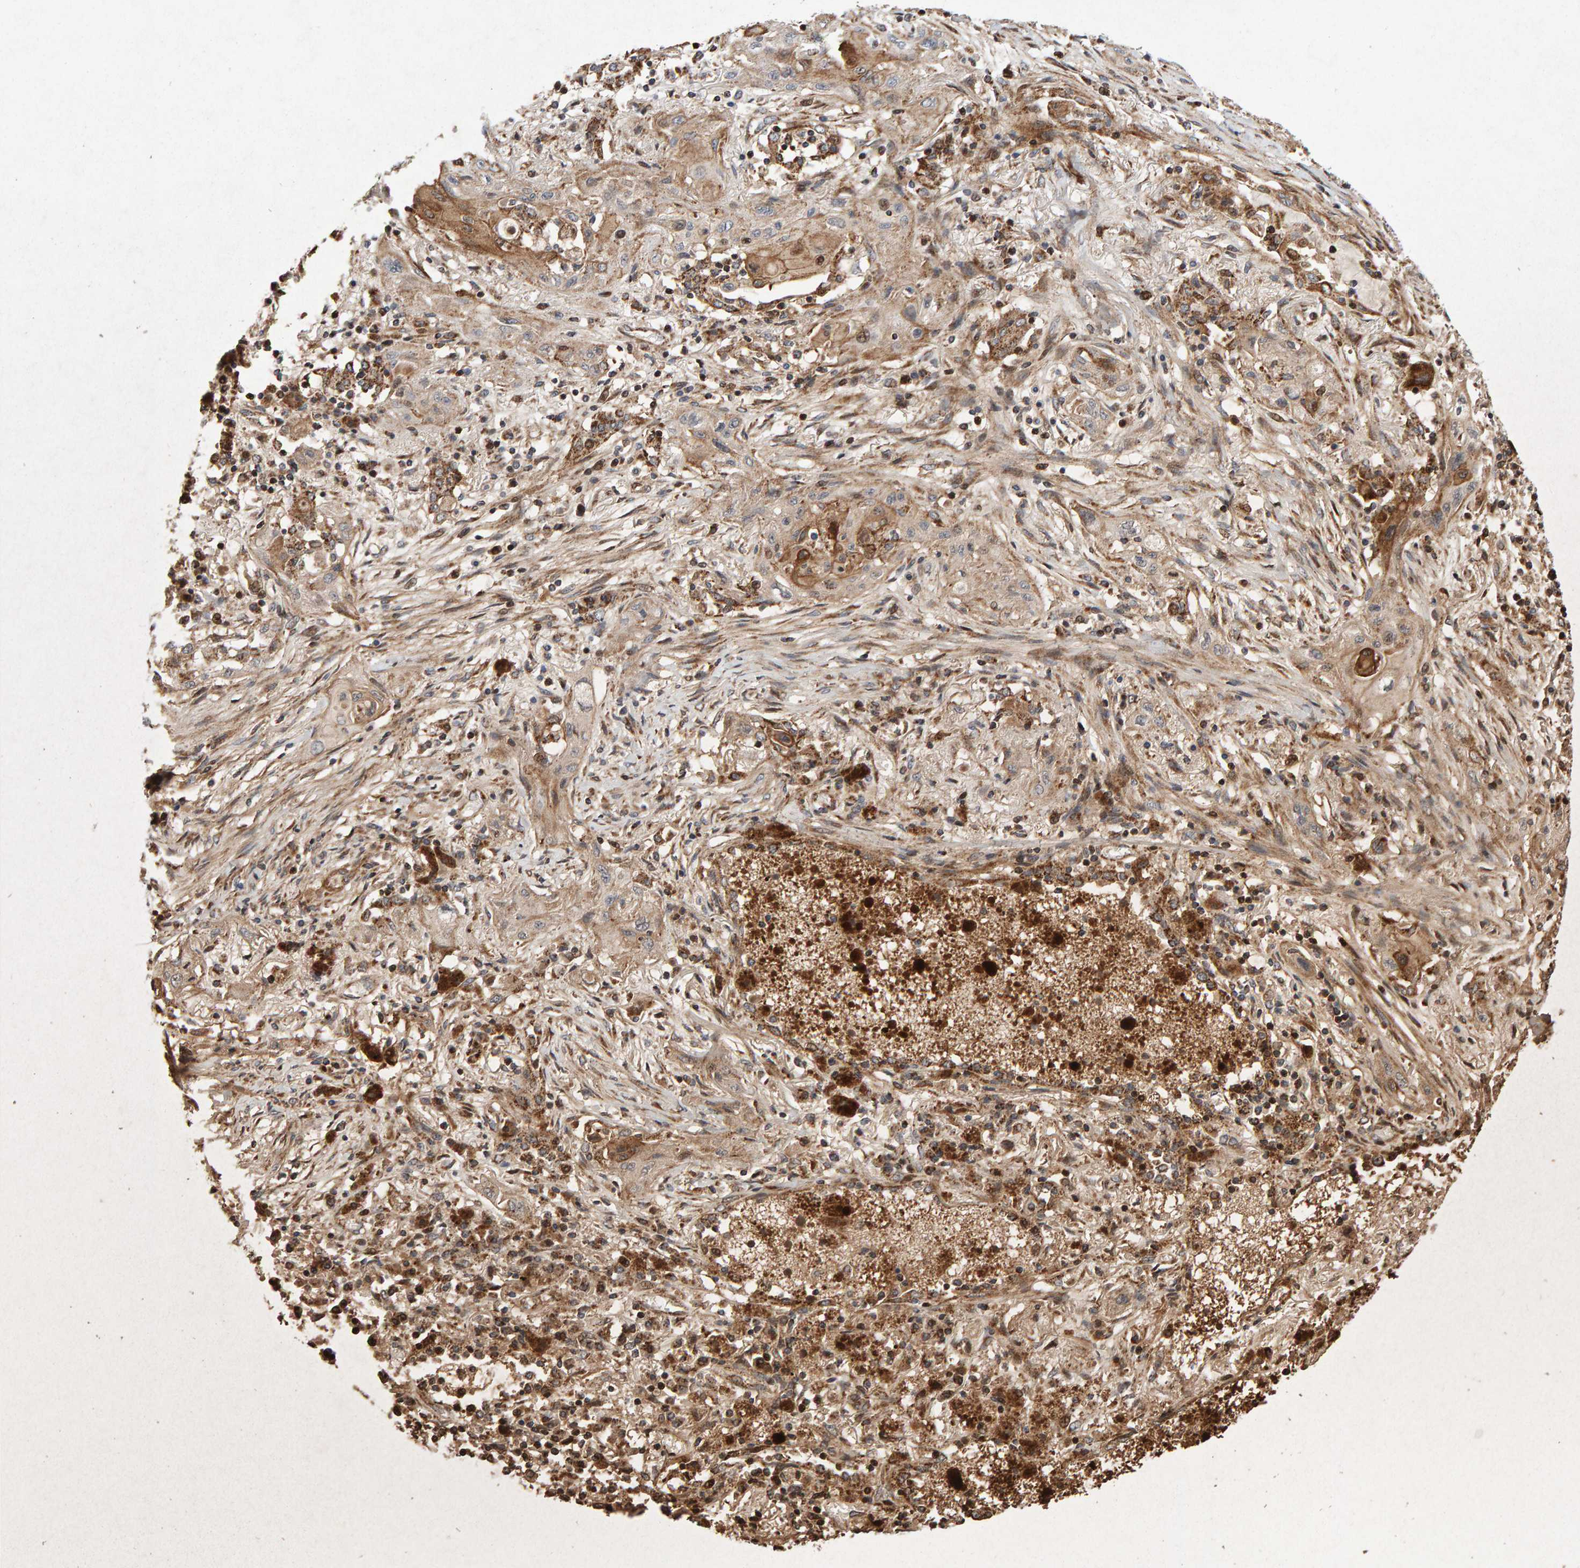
{"staining": {"intensity": "moderate", "quantity": ">75%", "location": "cytoplasmic/membranous"}, "tissue": "lung cancer", "cell_type": "Tumor cells", "image_type": "cancer", "snomed": [{"axis": "morphology", "description": "Squamous cell carcinoma, NOS"}, {"axis": "topography", "description": "Lung"}], "caption": "Protein expression analysis of human lung cancer reveals moderate cytoplasmic/membranous staining in approximately >75% of tumor cells.", "gene": "PECR", "patient": {"sex": "female", "age": 47}}